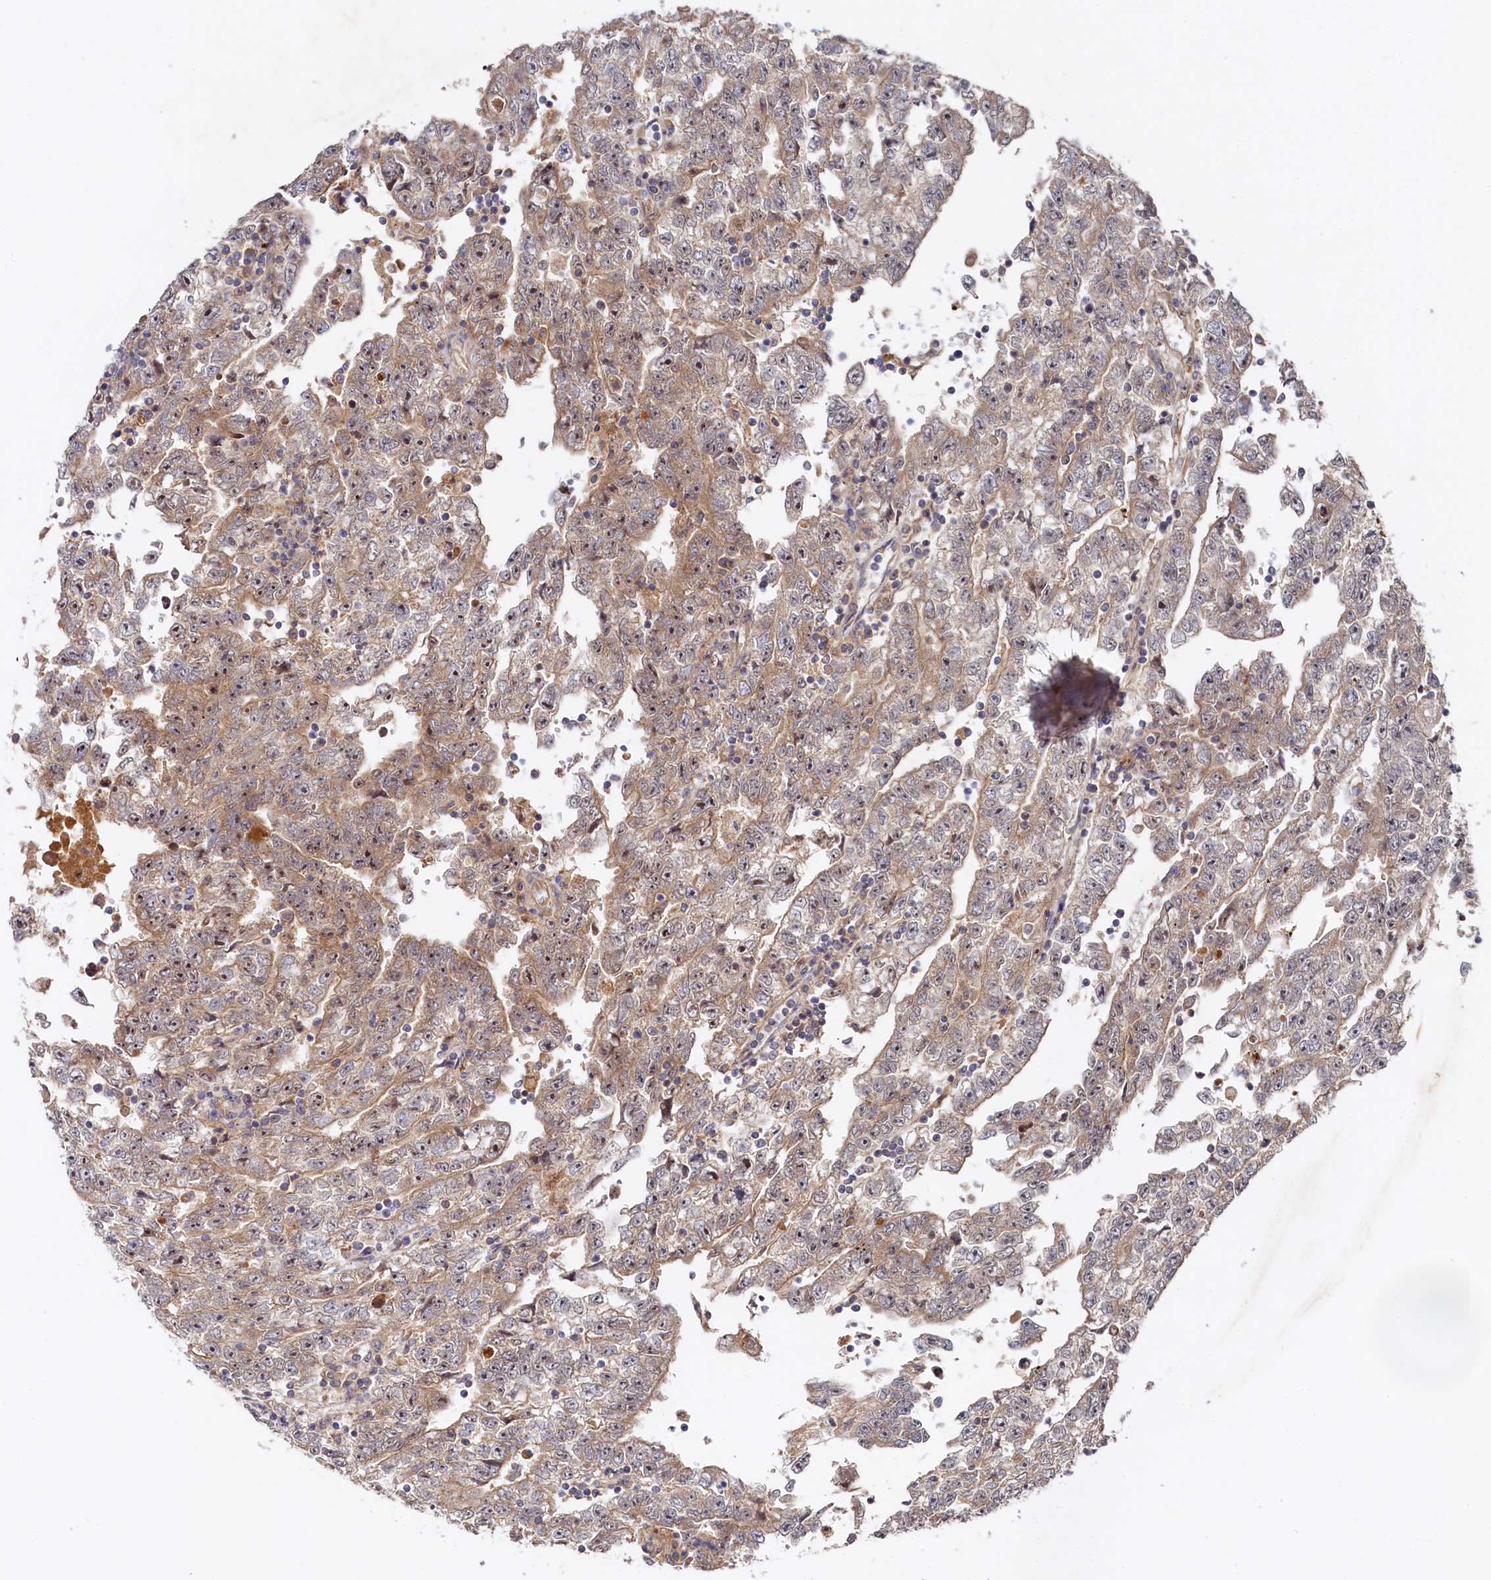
{"staining": {"intensity": "moderate", "quantity": ">75%", "location": "cytoplasmic/membranous,nuclear"}, "tissue": "testis cancer", "cell_type": "Tumor cells", "image_type": "cancer", "snomed": [{"axis": "morphology", "description": "Carcinoma, Embryonal, NOS"}, {"axis": "topography", "description": "Testis"}], "caption": "Testis cancer (embryonal carcinoma) stained for a protein displays moderate cytoplasmic/membranous and nuclear positivity in tumor cells. The staining is performed using DAB (3,3'-diaminobenzidine) brown chromogen to label protein expression. The nuclei are counter-stained blue using hematoxylin.", "gene": "RGS7BP", "patient": {"sex": "male", "age": 25}}